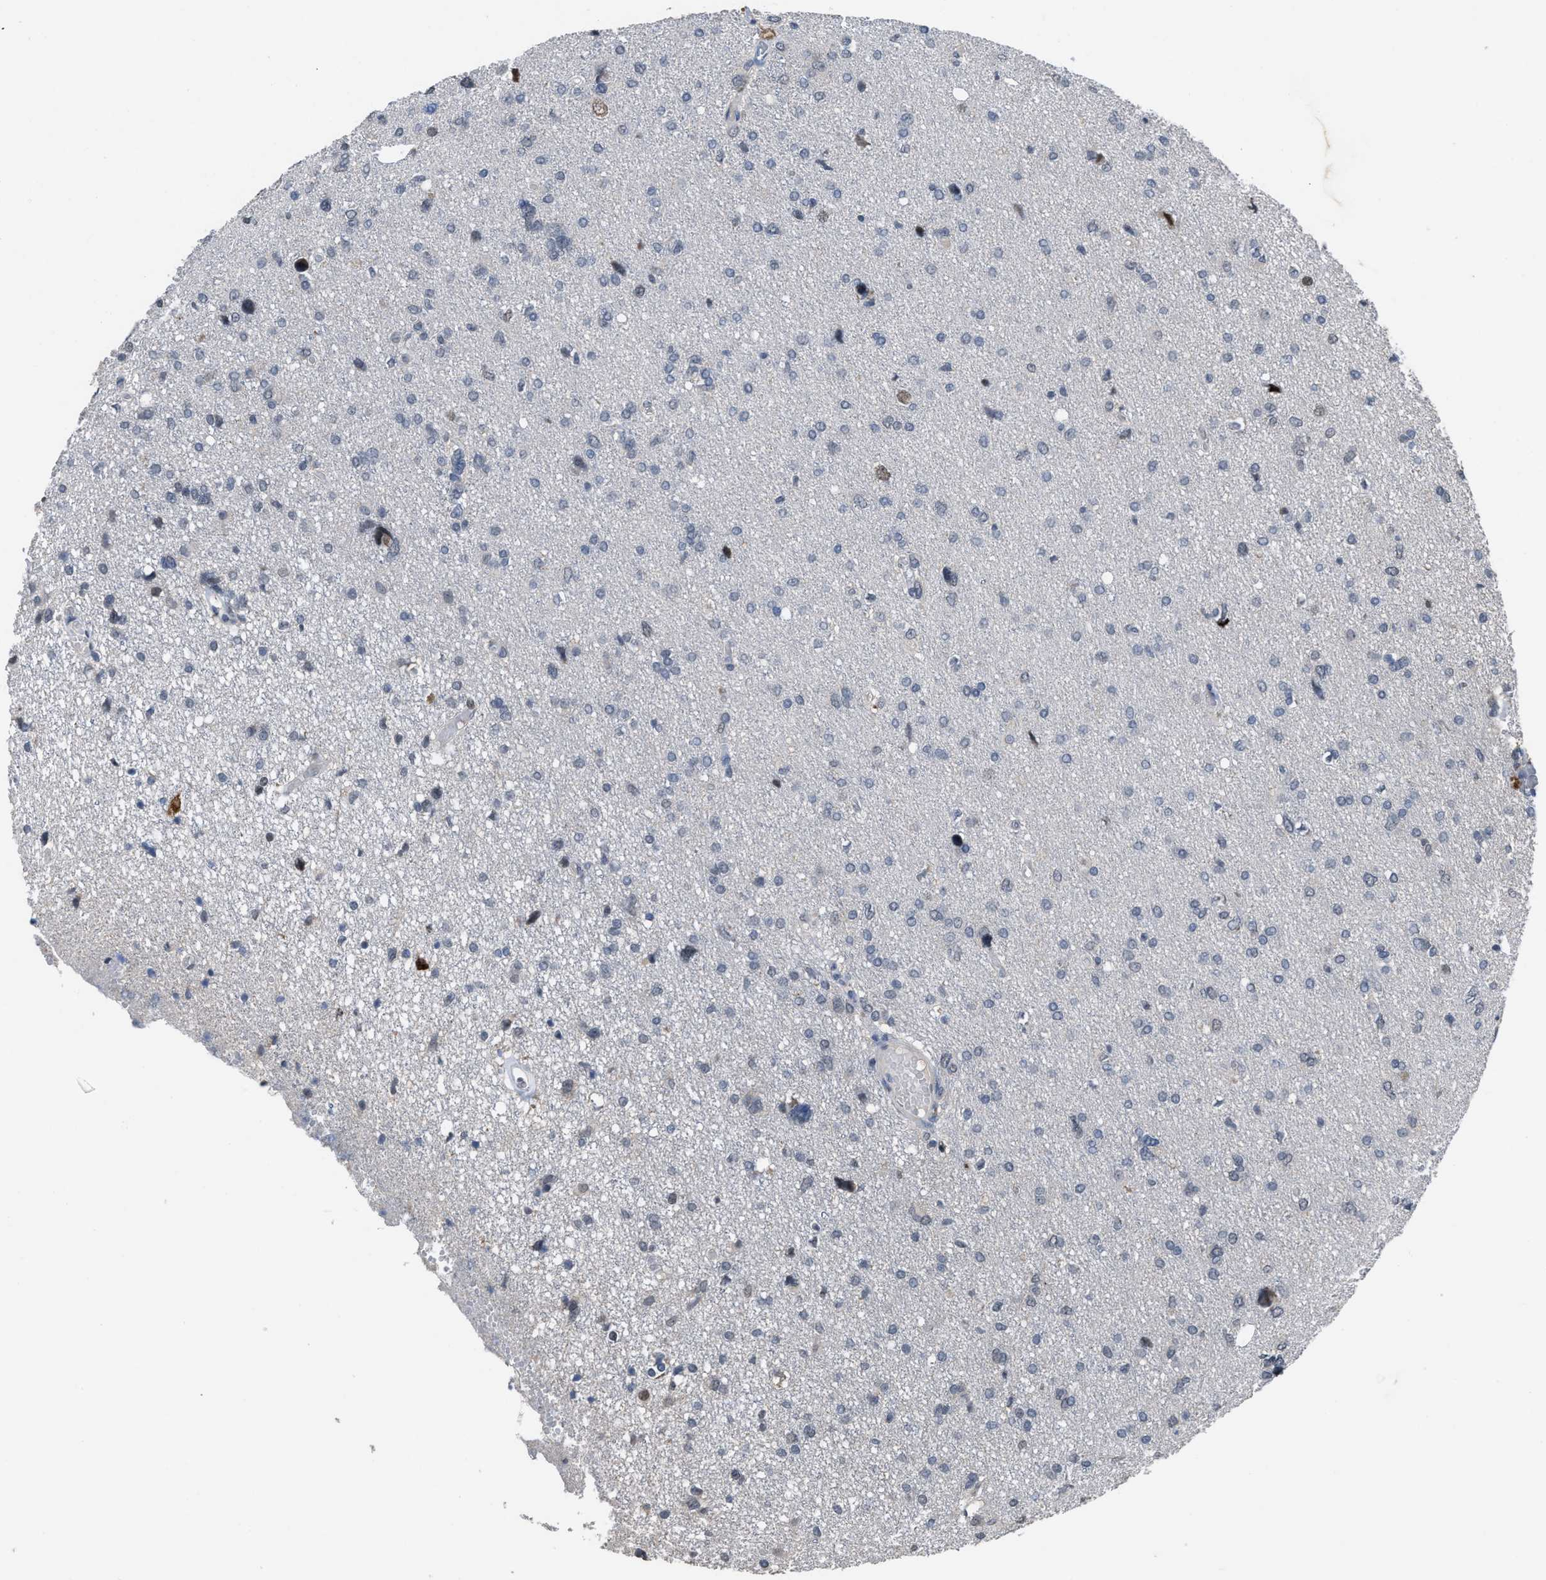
{"staining": {"intensity": "negative", "quantity": "none", "location": "none"}, "tissue": "glioma", "cell_type": "Tumor cells", "image_type": "cancer", "snomed": [{"axis": "morphology", "description": "Glioma, malignant, High grade"}, {"axis": "topography", "description": "Brain"}], "caption": "IHC histopathology image of neoplastic tissue: malignant glioma (high-grade) stained with DAB (3,3'-diaminobenzidine) shows no significant protein positivity in tumor cells.", "gene": "SETDB1", "patient": {"sex": "female", "age": 59}}